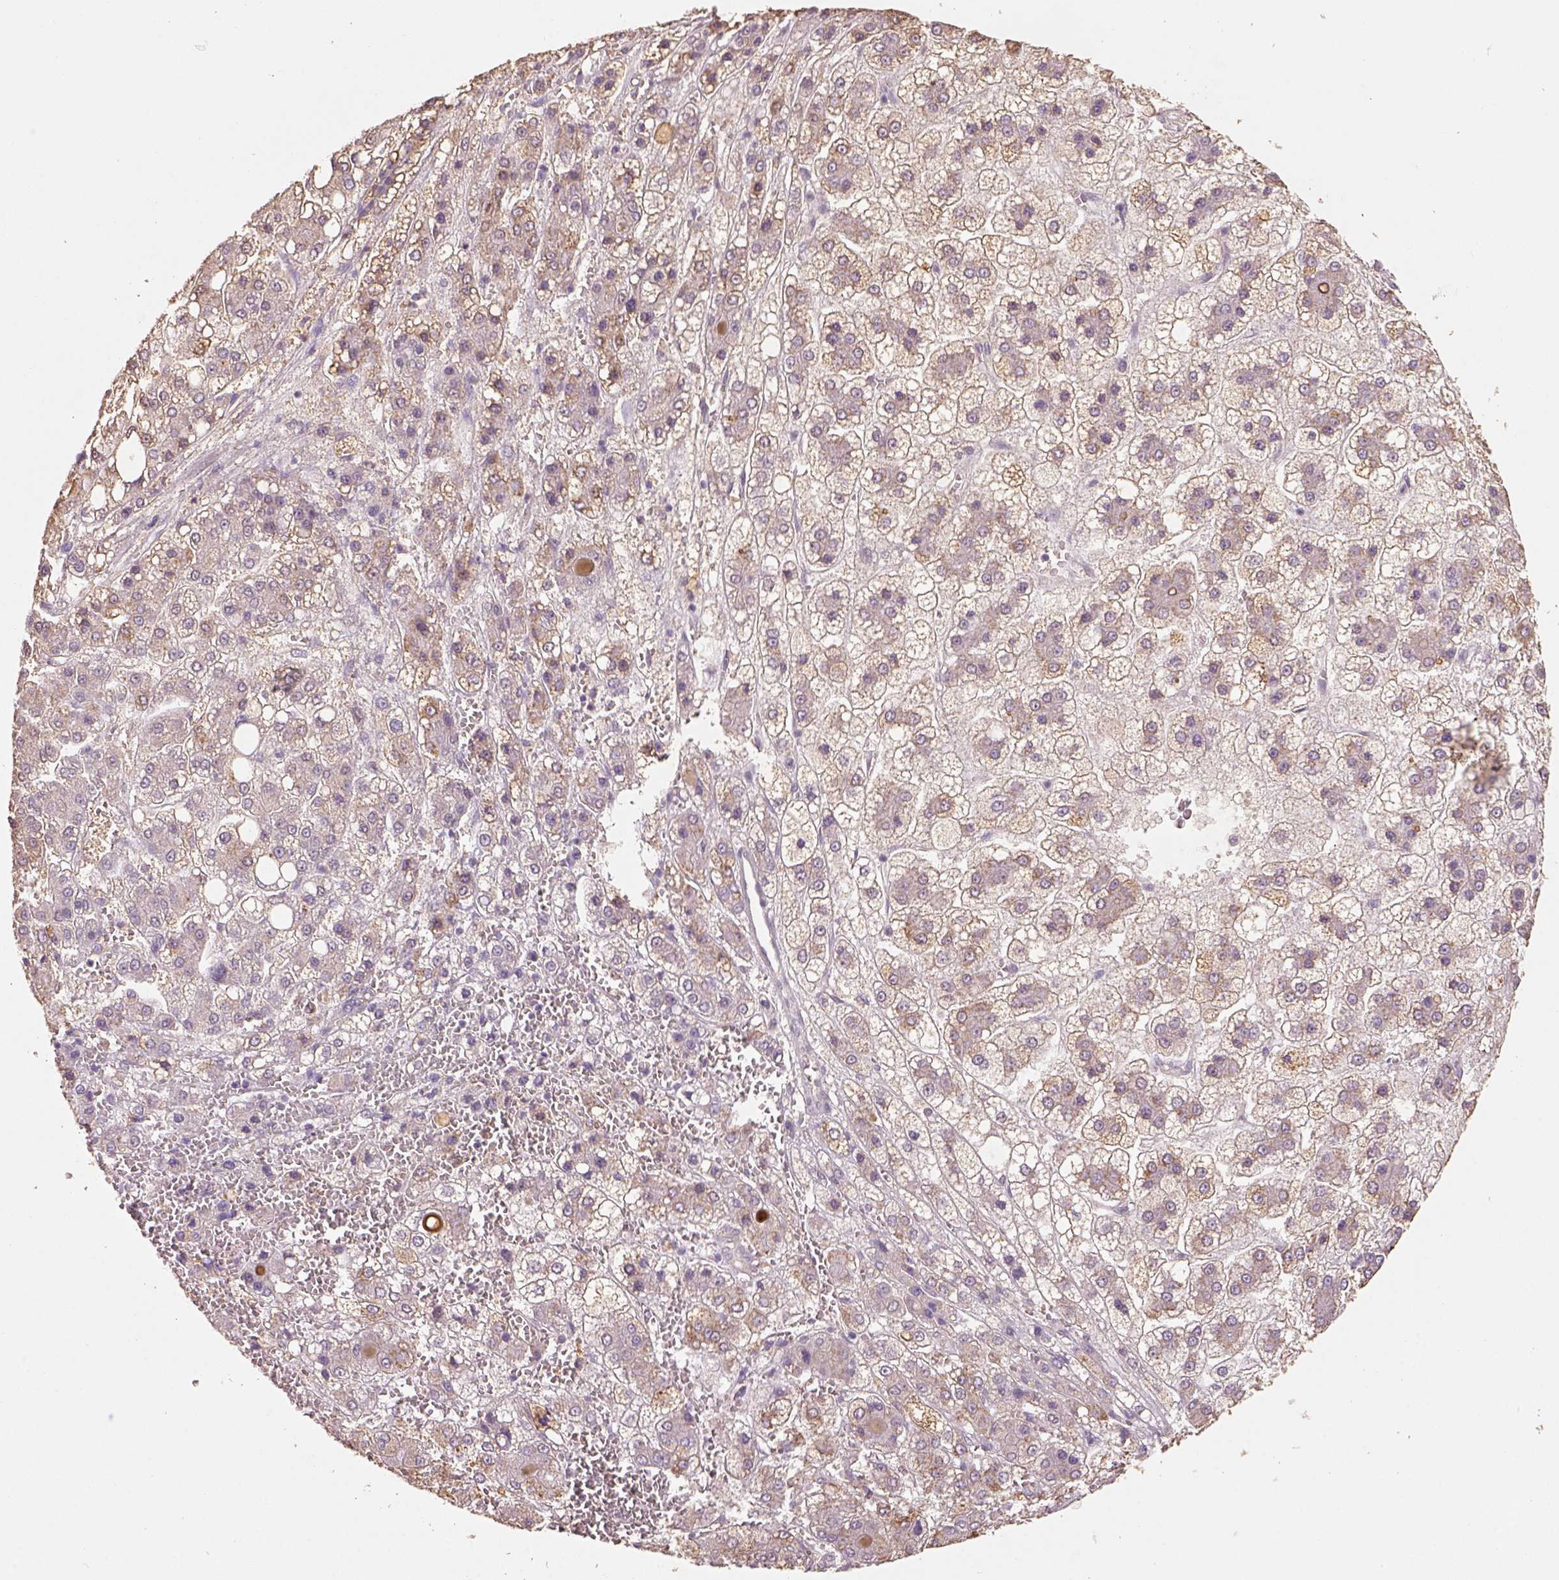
{"staining": {"intensity": "moderate", "quantity": "25%-75%", "location": "cytoplasmic/membranous"}, "tissue": "liver cancer", "cell_type": "Tumor cells", "image_type": "cancer", "snomed": [{"axis": "morphology", "description": "Carcinoma, Hepatocellular, NOS"}, {"axis": "topography", "description": "Liver"}], "caption": "Hepatocellular carcinoma (liver) tissue demonstrates moderate cytoplasmic/membranous positivity in approximately 25%-75% of tumor cells", "gene": "AP2B1", "patient": {"sex": "male", "age": 73}}